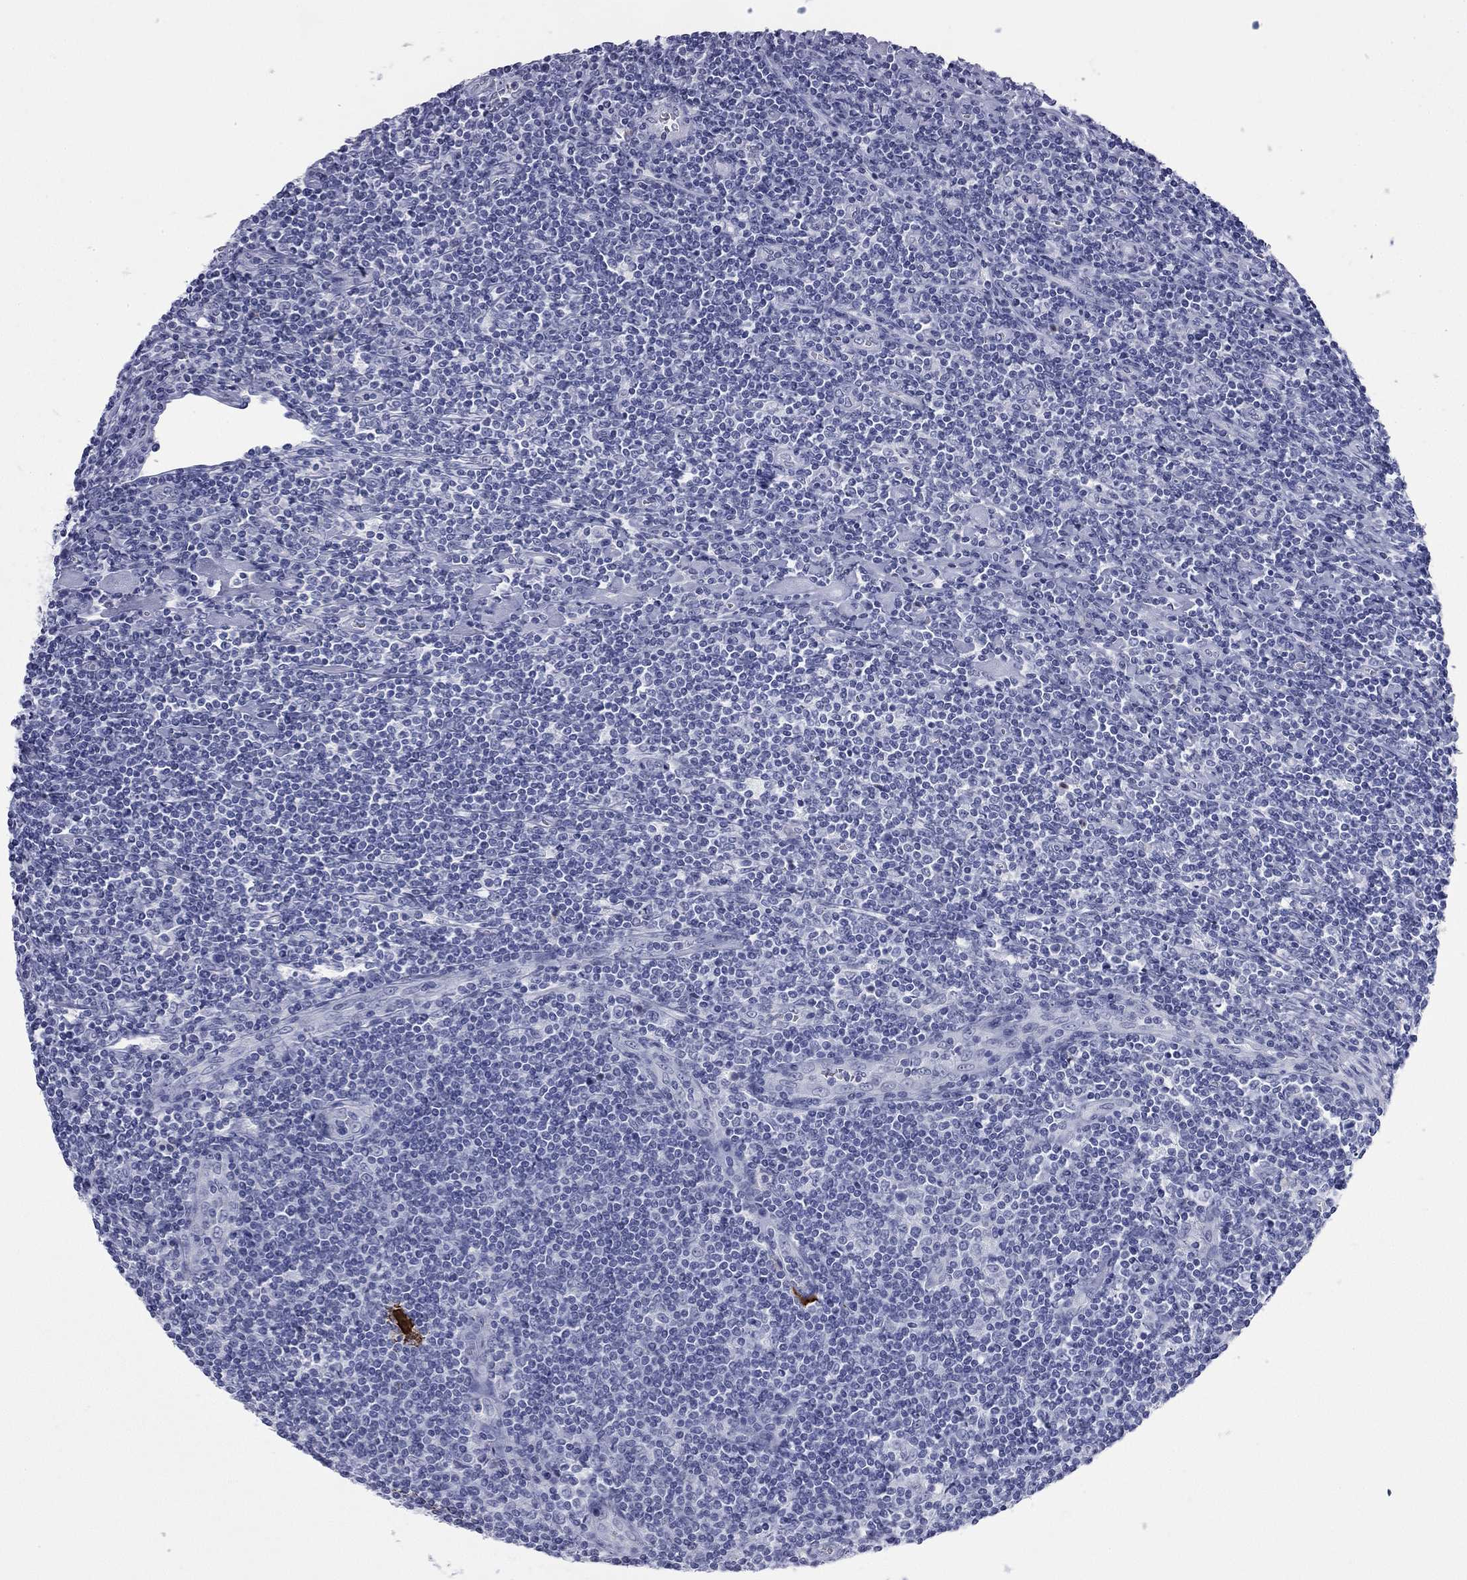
{"staining": {"intensity": "negative", "quantity": "none", "location": "none"}, "tissue": "lymphoma", "cell_type": "Tumor cells", "image_type": "cancer", "snomed": [{"axis": "morphology", "description": "Hodgkin's disease, NOS"}, {"axis": "topography", "description": "Lymph node"}], "caption": "DAB immunohistochemical staining of Hodgkin's disease reveals no significant staining in tumor cells.", "gene": "AK8", "patient": {"sex": "male", "age": 40}}